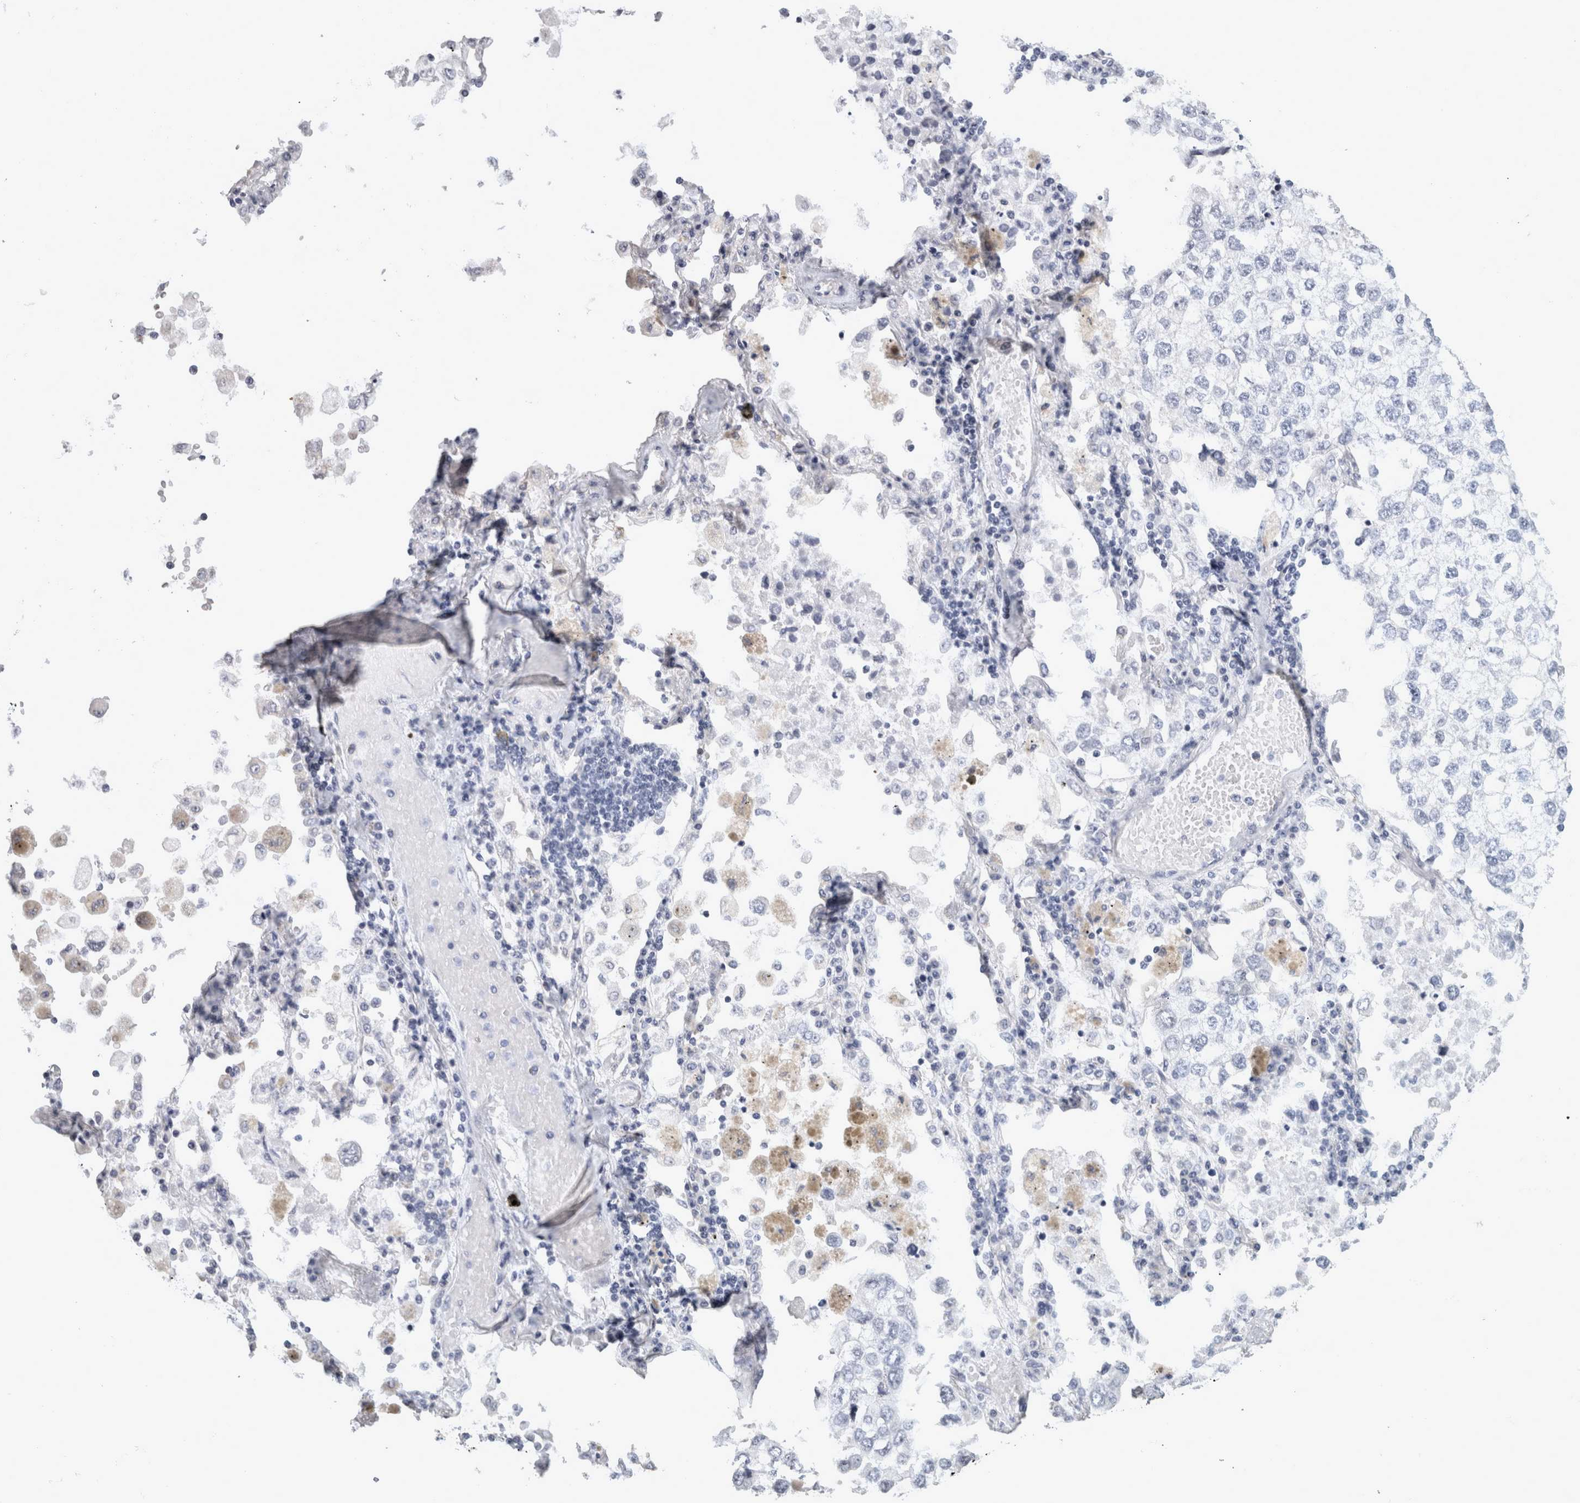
{"staining": {"intensity": "negative", "quantity": "none", "location": "none"}, "tissue": "lung cancer", "cell_type": "Tumor cells", "image_type": "cancer", "snomed": [{"axis": "morphology", "description": "Adenocarcinoma, NOS"}, {"axis": "topography", "description": "Lung"}], "caption": "Tumor cells are negative for protein expression in human lung cancer (adenocarcinoma).", "gene": "TCAP", "patient": {"sex": "male", "age": 63}}